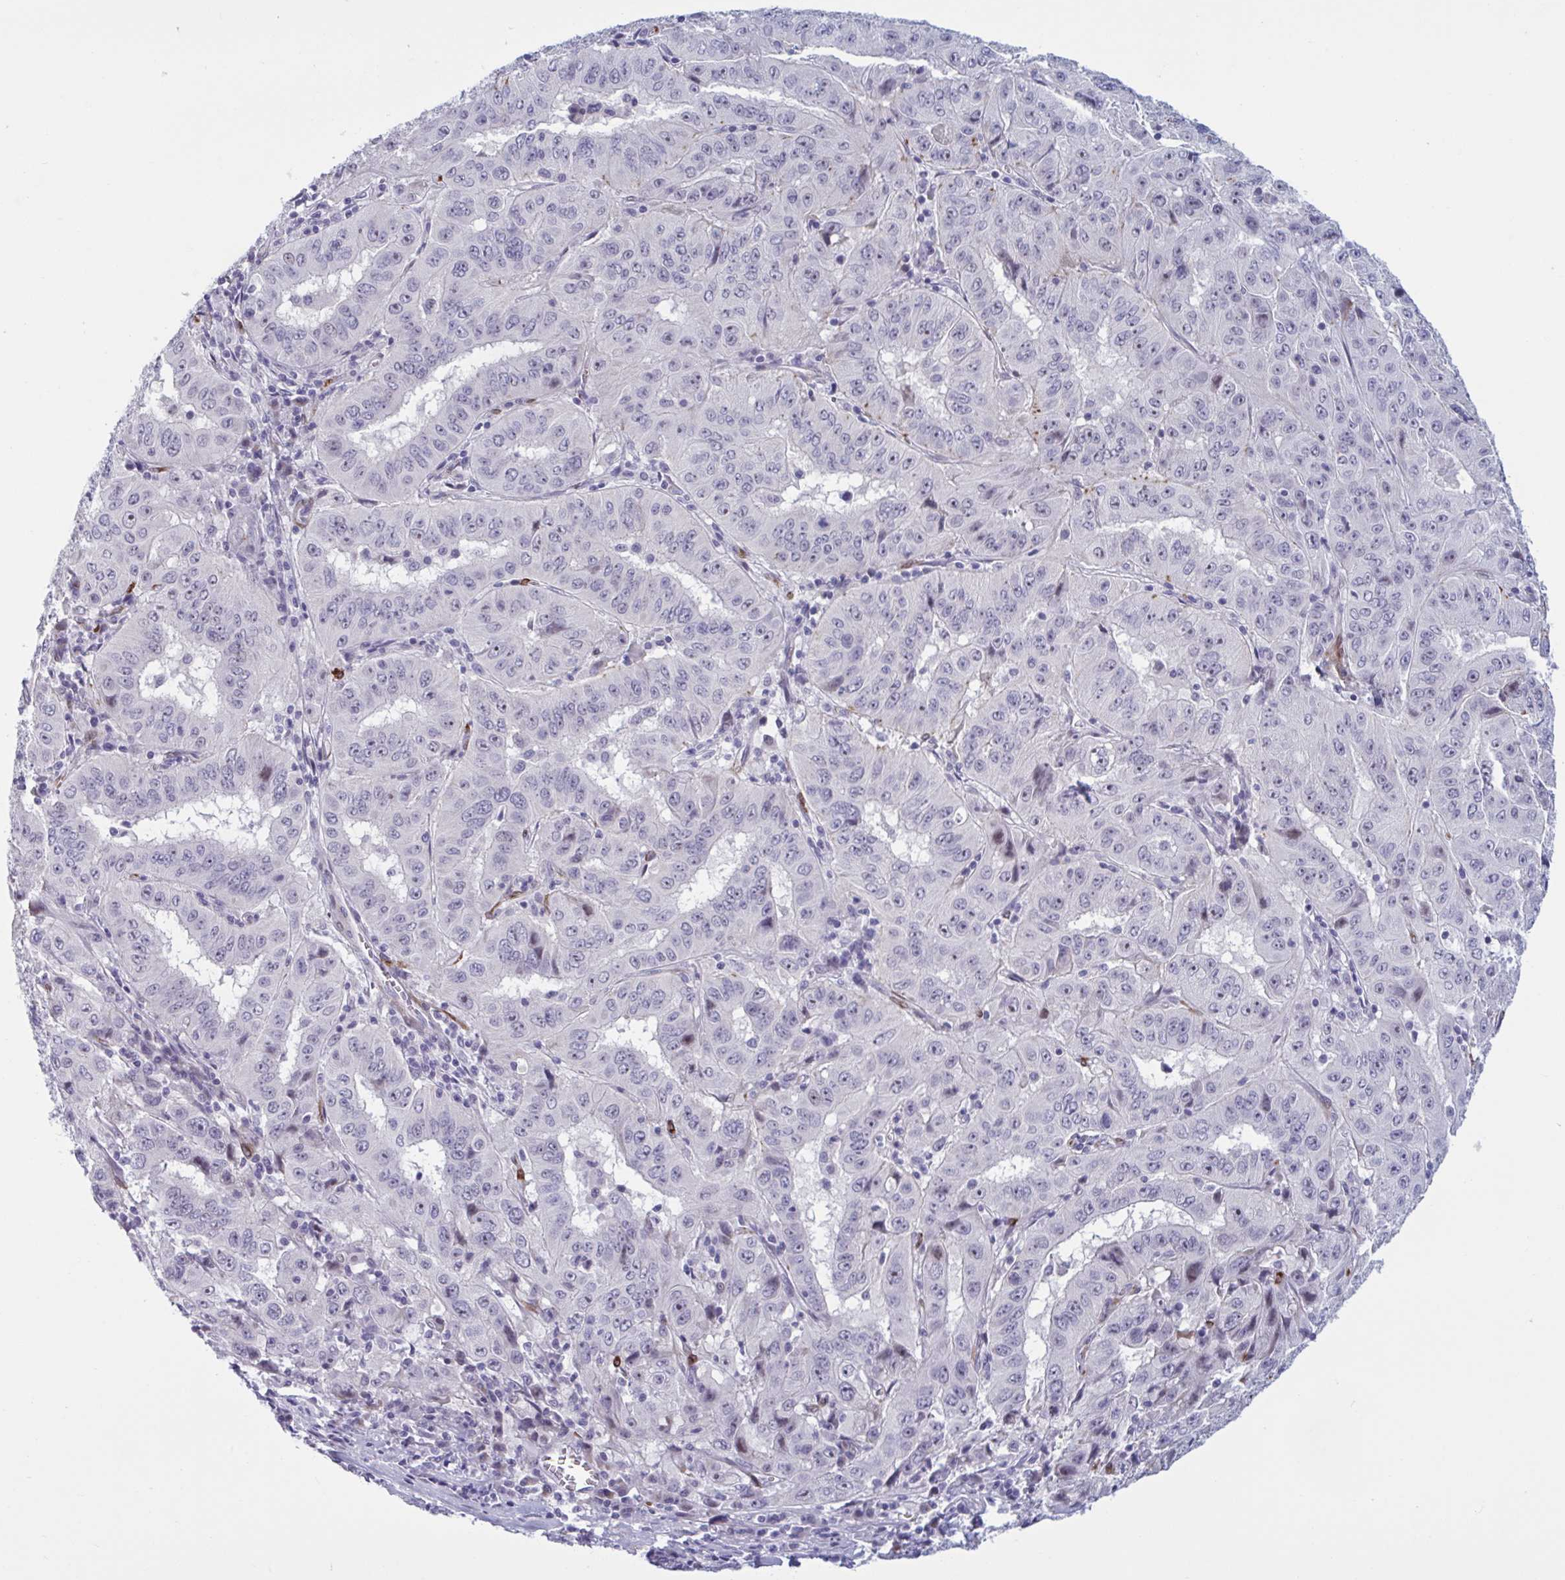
{"staining": {"intensity": "negative", "quantity": "none", "location": "none"}, "tissue": "pancreatic cancer", "cell_type": "Tumor cells", "image_type": "cancer", "snomed": [{"axis": "morphology", "description": "Adenocarcinoma, NOS"}, {"axis": "topography", "description": "Pancreas"}], "caption": "This is an IHC photomicrograph of pancreatic cancer (adenocarcinoma). There is no positivity in tumor cells.", "gene": "HSD11B2", "patient": {"sex": "male", "age": 63}}